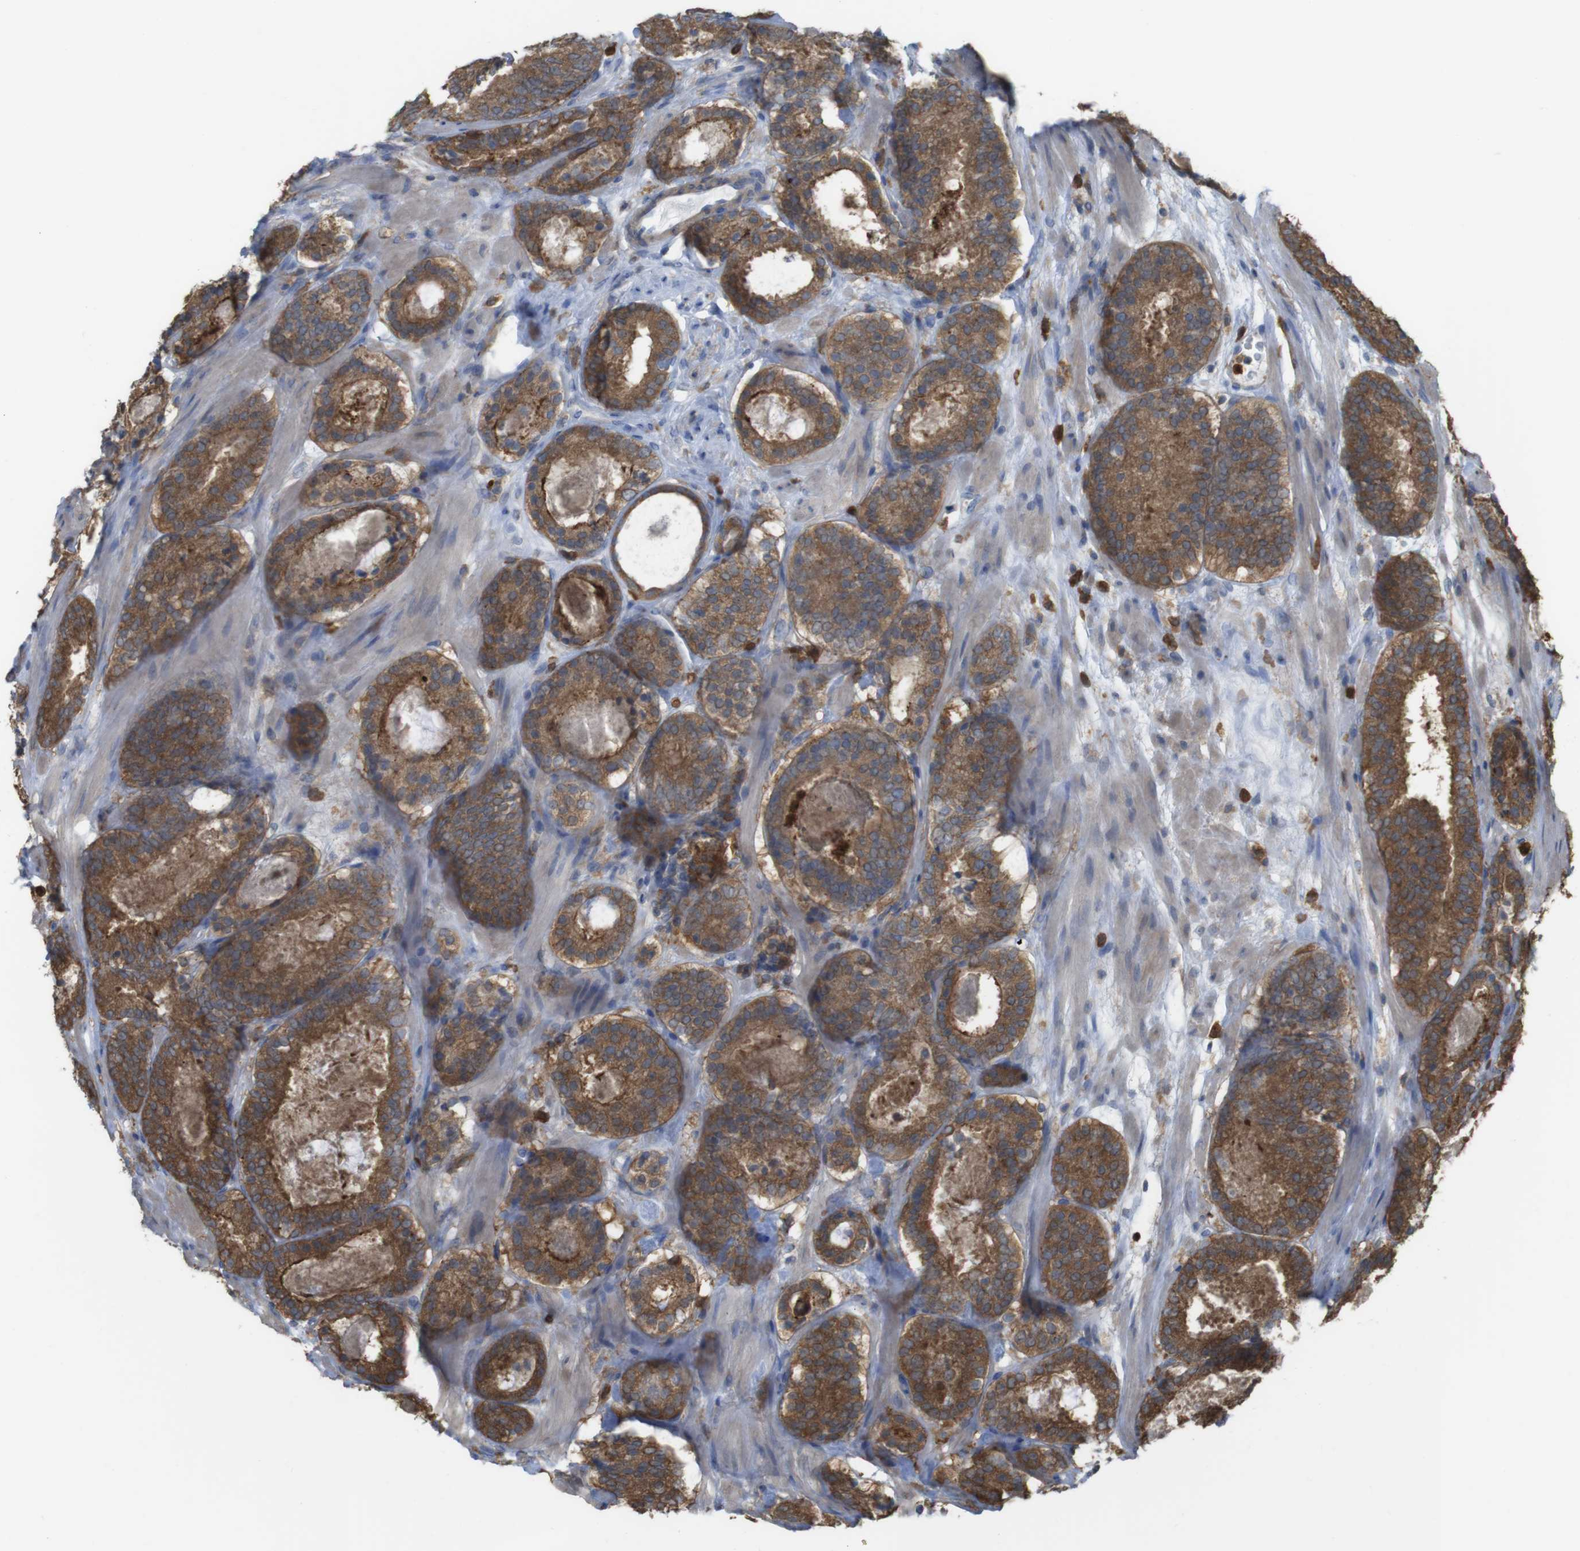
{"staining": {"intensity": "moderate", "quantity": ">75%", "location": "cytoplasmic/membranous"}, "tissue": "prostate cancer", "cell_type": "Tumor cells", "image_type": "cancer", "snomed": [{"axis": "morphology", "description": "Adenocarcinoma, Low grade"}, {"axis": "topography", "description": "Prostate"}], "caption": "Immunohistochemistry (IHC) of human adenocarcinoma (low-grade) (prostate) displays medium levels of moderate cytoplasmic/membranous staining in approximately >75% of tumor cells. The protein of interest is shown in brown color, while the nuclei are stained blue.", "gene": "PRKCD", "patient": {"sex": "male", "age": 69}}